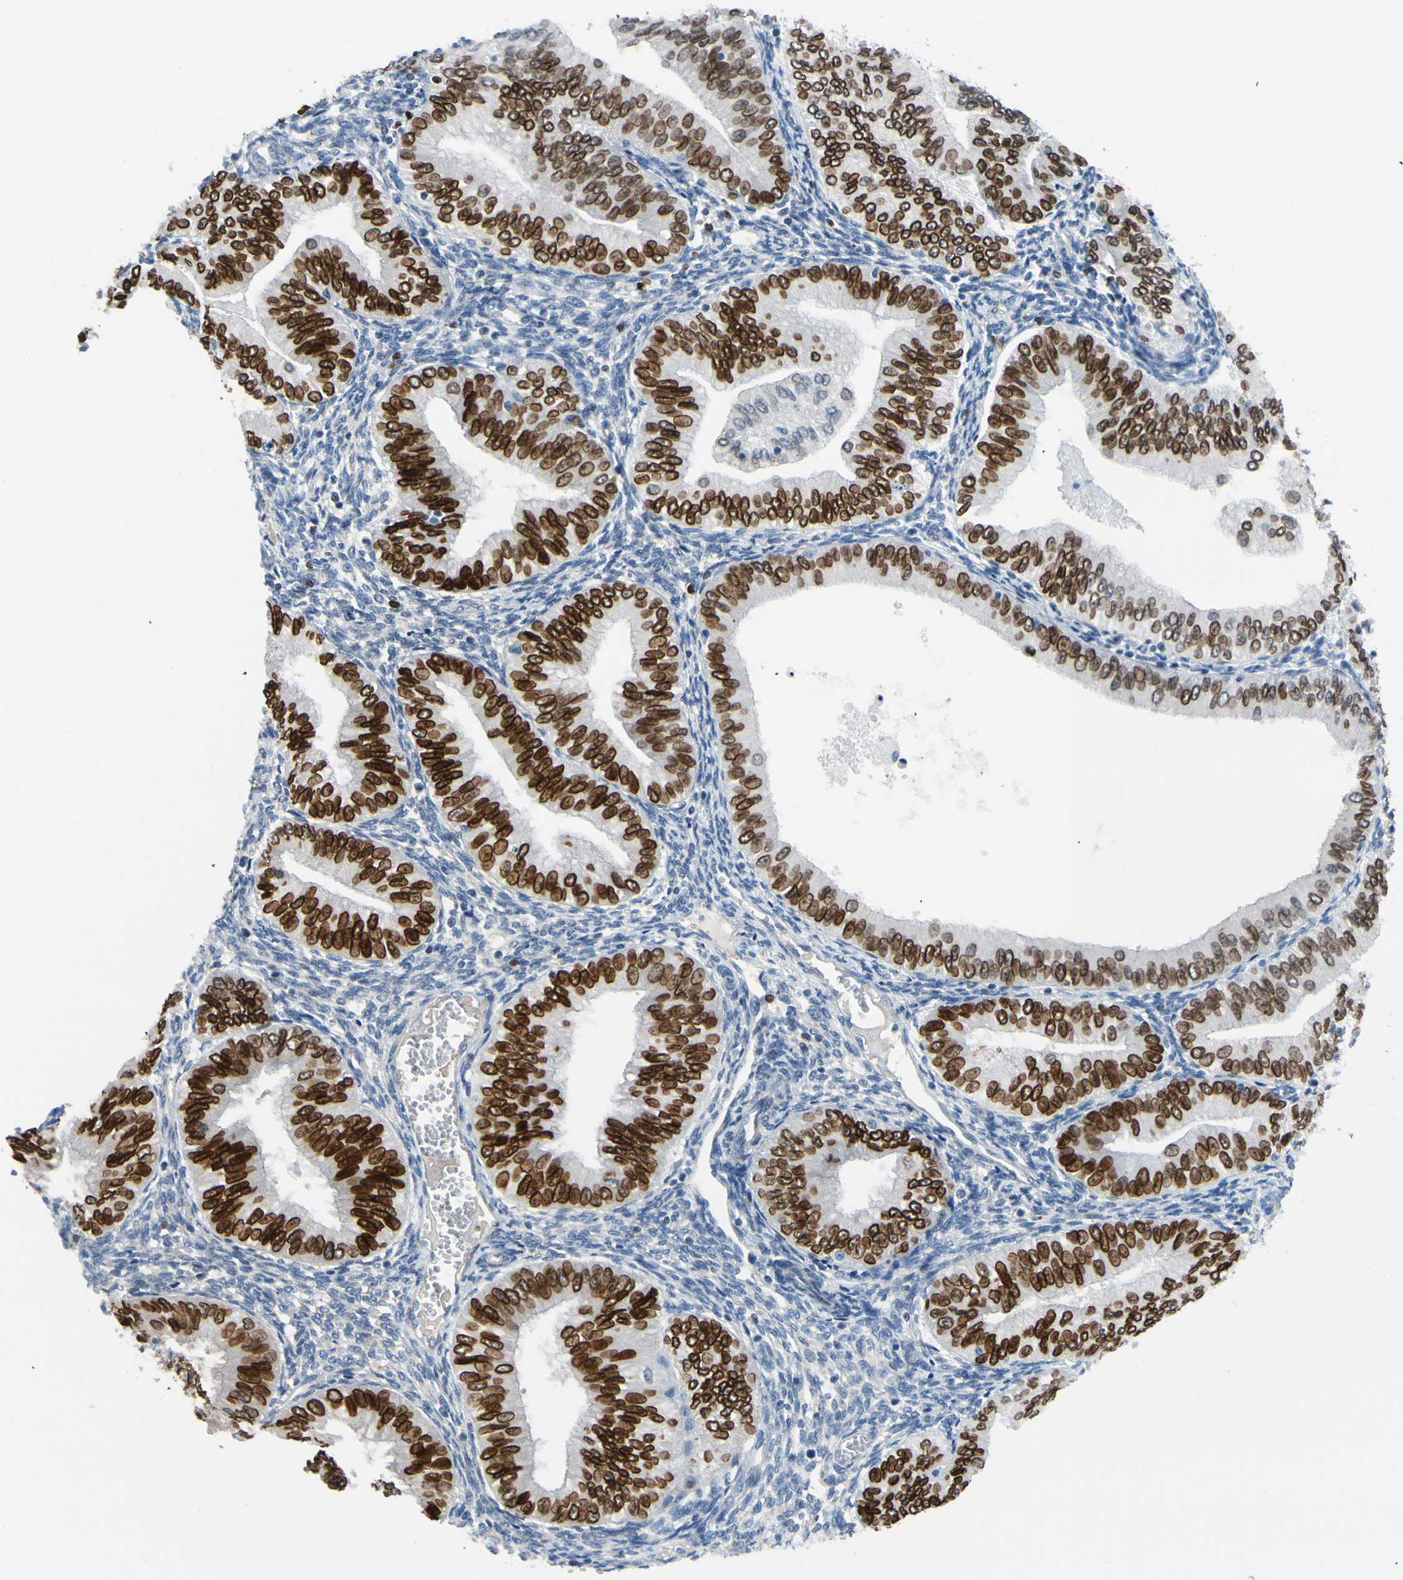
{"staining": {"intensity": "strong", "quantity": ">75%", "location": "cytoplasmic/membranous,nuclear"}, "tissue": "endometrial cancer", "cell_type": "Tumor cells", "image_type": "cancer", "snomed": [{"axis": "morphology", "description": "Normal tissue, NOS"}, {"axis": "morphology", "description": "Adenocarcinoma, NOS"}, {"axis": "topography", "description": "Endometrium"}], "caption": "Protein expression analysis of human adenocarcinoma (endometrial) reveals strong cytoplasmic/membranous and nuclear positivity in approximately >75% of tumor cells.", "gene": "ZNF132", "patient": {"sex": "female", "age": 53}}